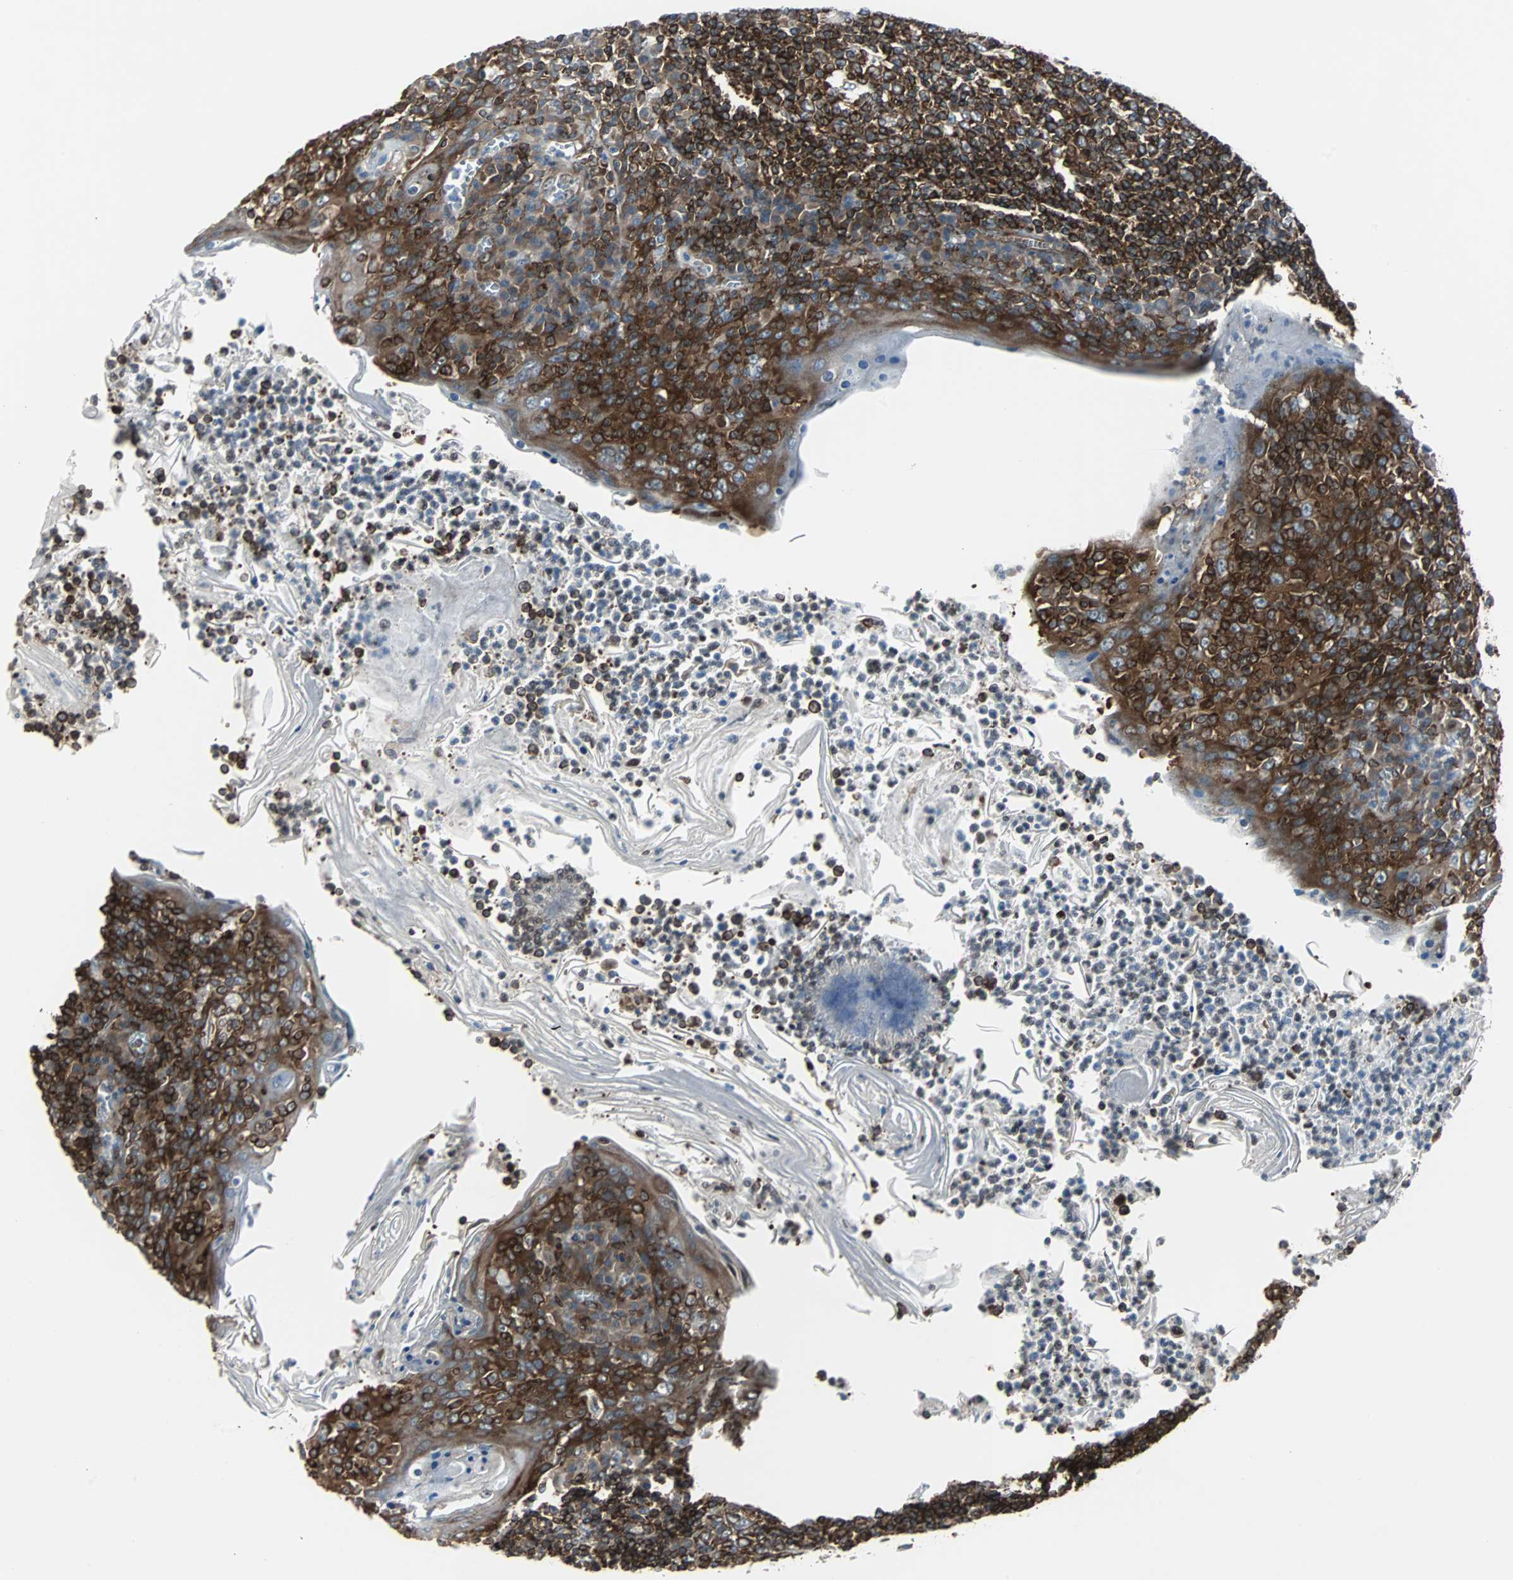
{"staining": {"intensity": "strong", "quantity": ">75%", "location": "cytoplasmic/membranous"}, "tissue": "tonsil", "cell_type": "Germinal center cells", "image_type": "normal", "snomed": [{"axis": "morphology", "description": "Normal tissue, NOS"}, {"axis": "topography", "description": "Tonsil"}], "caption": "Protein staining shows strong cytoplasmic/membranous positivity in about >75% of germinal center cells in normal tonsil. (IHC, brightfield microscopy, high magnification).", "gene": "RELA", "patient": {"sex": "male", "age": 31}}